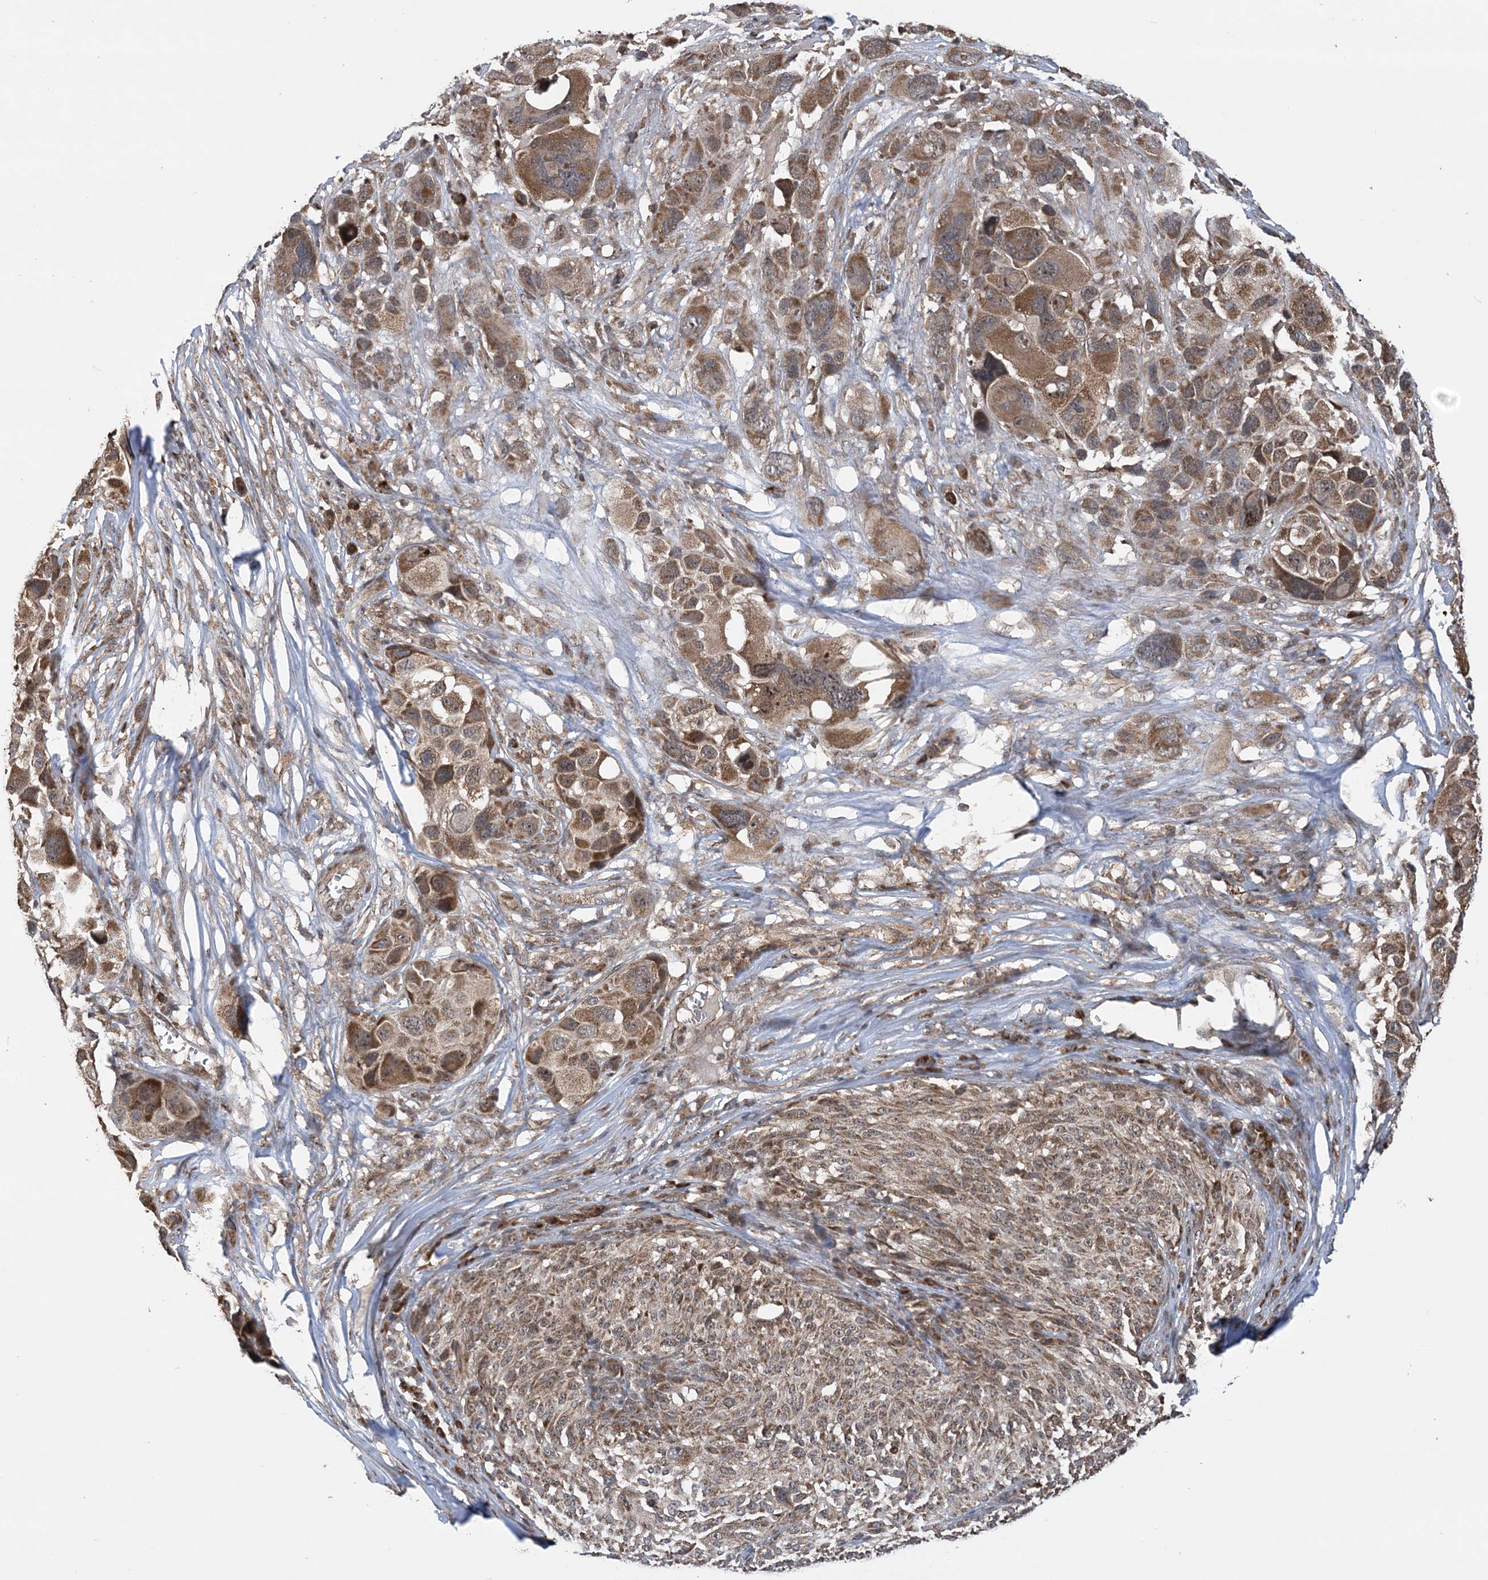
{"staining": {"intensity": "moderate", "quantity": ">75%", "location": "cytoplasmic/membranous"}, "tissue": "melanoma", "cell_type": "Tumor cells", "image_type": "cancer", "snomed": [{"axis": "morphology", "description": "Malignant melanoma, NOS"}, {"axis": "topography", "description": "Skin of trunk"}], "caption": "This photomicrograph exhibits IHC staining of human melanoma, with medium moderate cytoplasmic/membranous positivity in about >75% of tumor cells.", "gene": "PCBP1", "patient": {"sex": "male", "age": 71}}